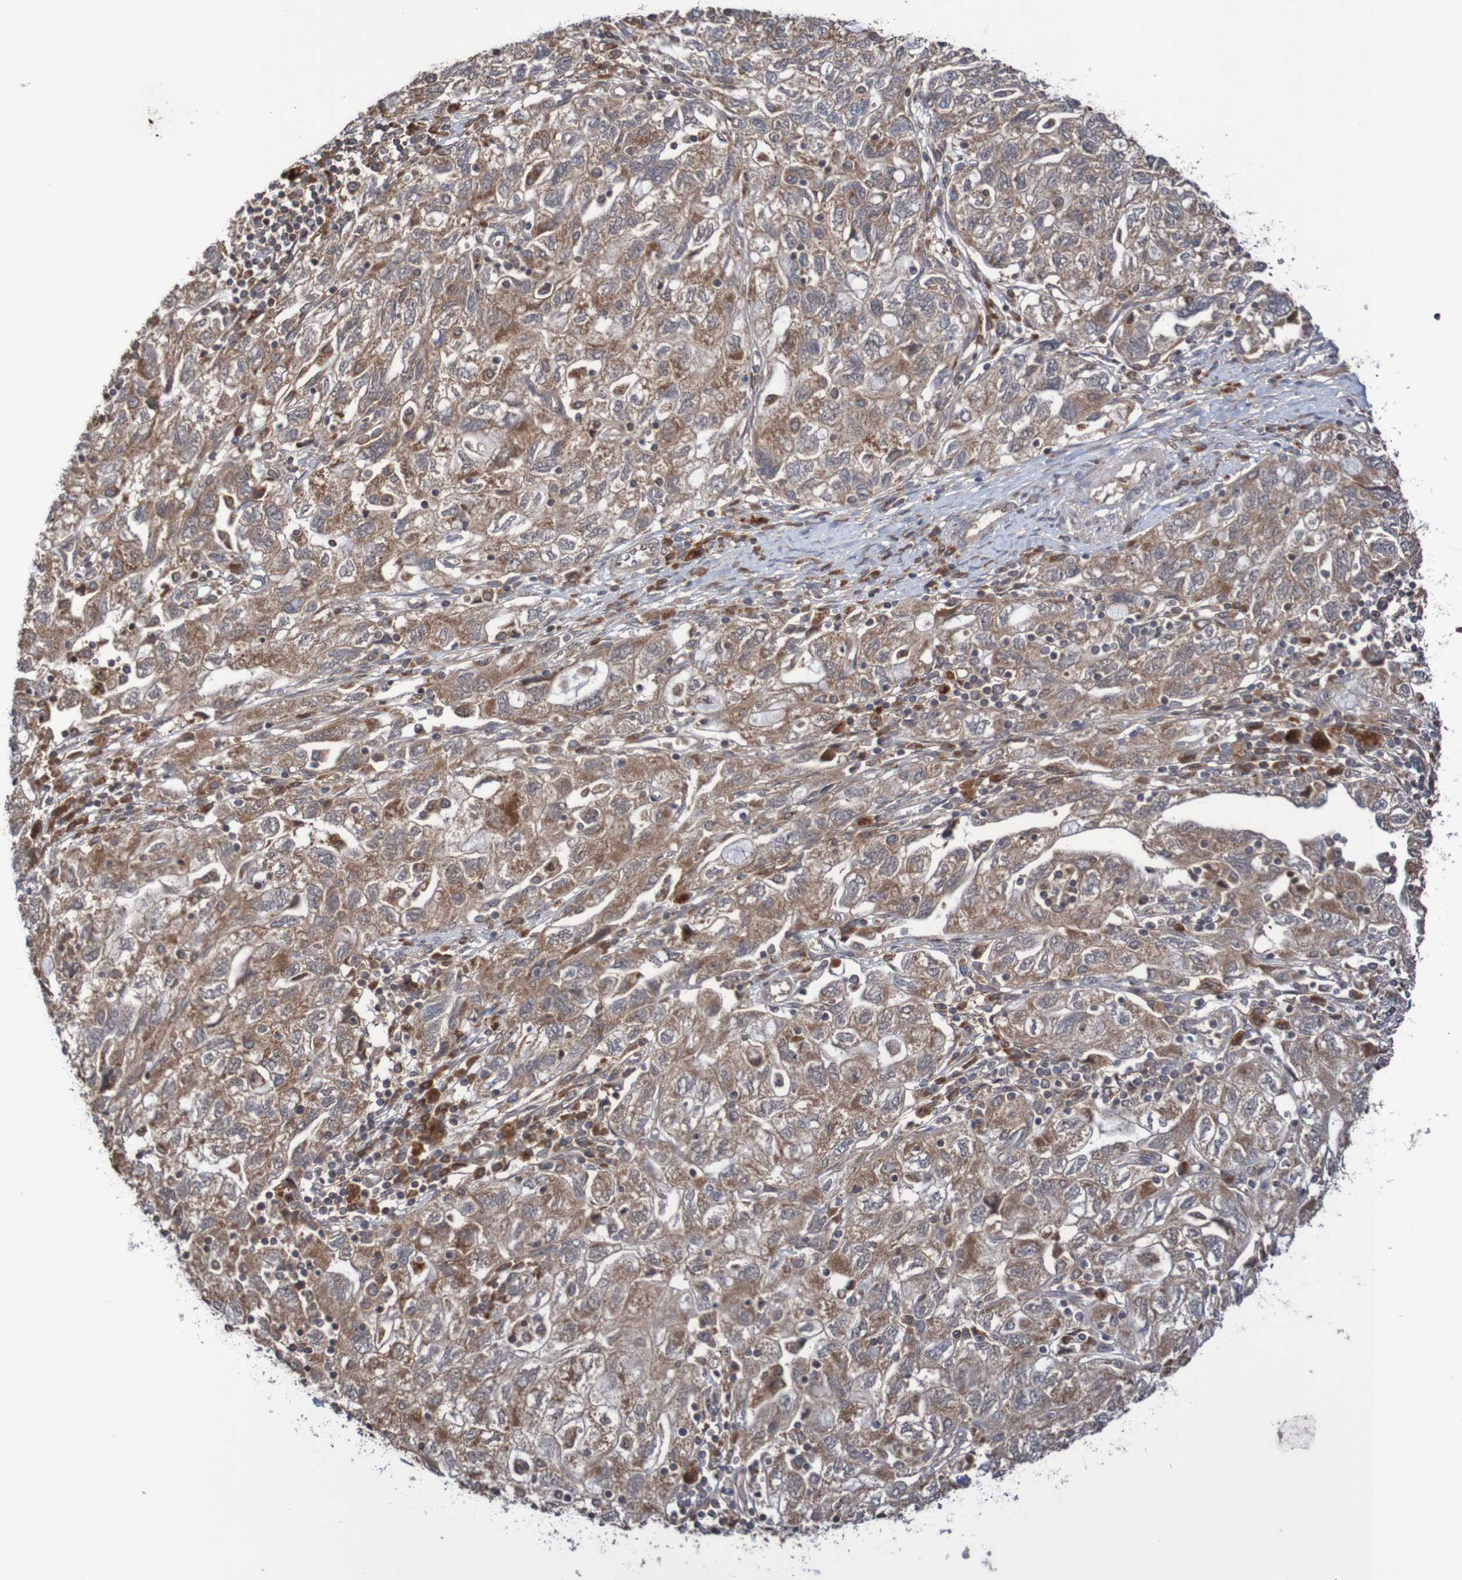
{"staining": {"intensity": "moderate", "quantity": ">75%", "location": "cytoplasmic/membranous"}, "tissue": "ovarian cancer", "cell_type": "Tumor cells", "image_type": "cancer", "snomed": [{"axis": "morphology", "description": "Carcinoma, NOS"}, {"axis": "morphology", "description": "Cystadenocarcinoma, serous, NOS"}, {"axis": "topography", "description": "Ovary"}], "caption": "Immunohistochemistry histopathology image of human ovarian cancer stained for a protein (brown), which reveals medium levels of moderate cytoplasmic/membranous staining in about >75% of tumor cells.", "gene": "PHPT1", "patient": {"sex": "female", "age": 69}}